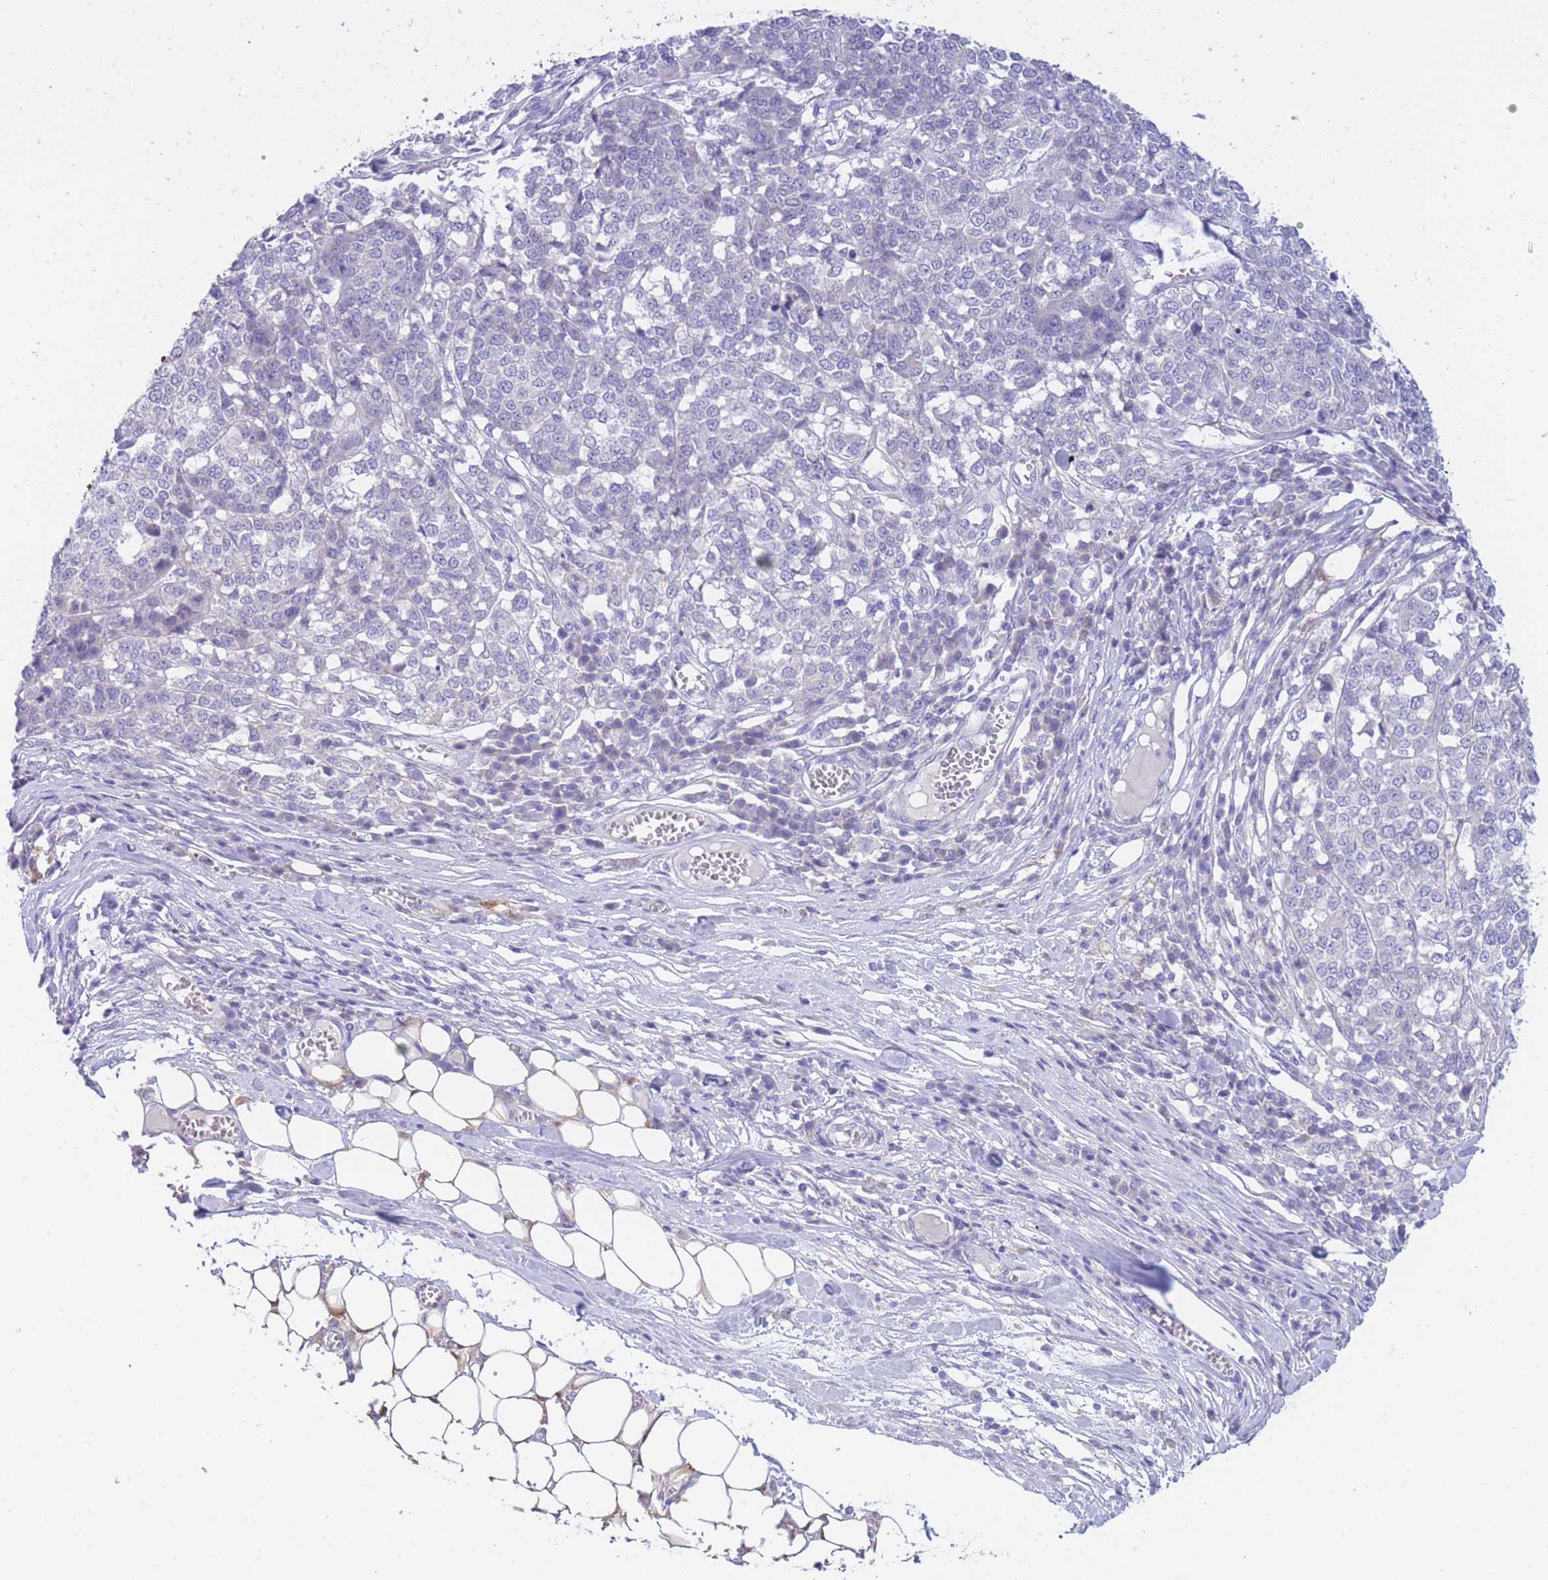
{"staining": {"intensity": "negative", "quantity": "none", "location": "none"}, "tissue": "melanoma", "cell_type": "Tumor cells", "image_type": "cancer", "snomed": [{"axis": "morphology", "description": "Malignant melanoma, Metastatic site"}, {"axis": "topography", "description": "Lymph node"}], "caption": "The histopathology image demonstrates no significant expression in tumor cells of melanoma.", "gene": "PCDHB3", "patient": {"sex": "male", "age": 44}}